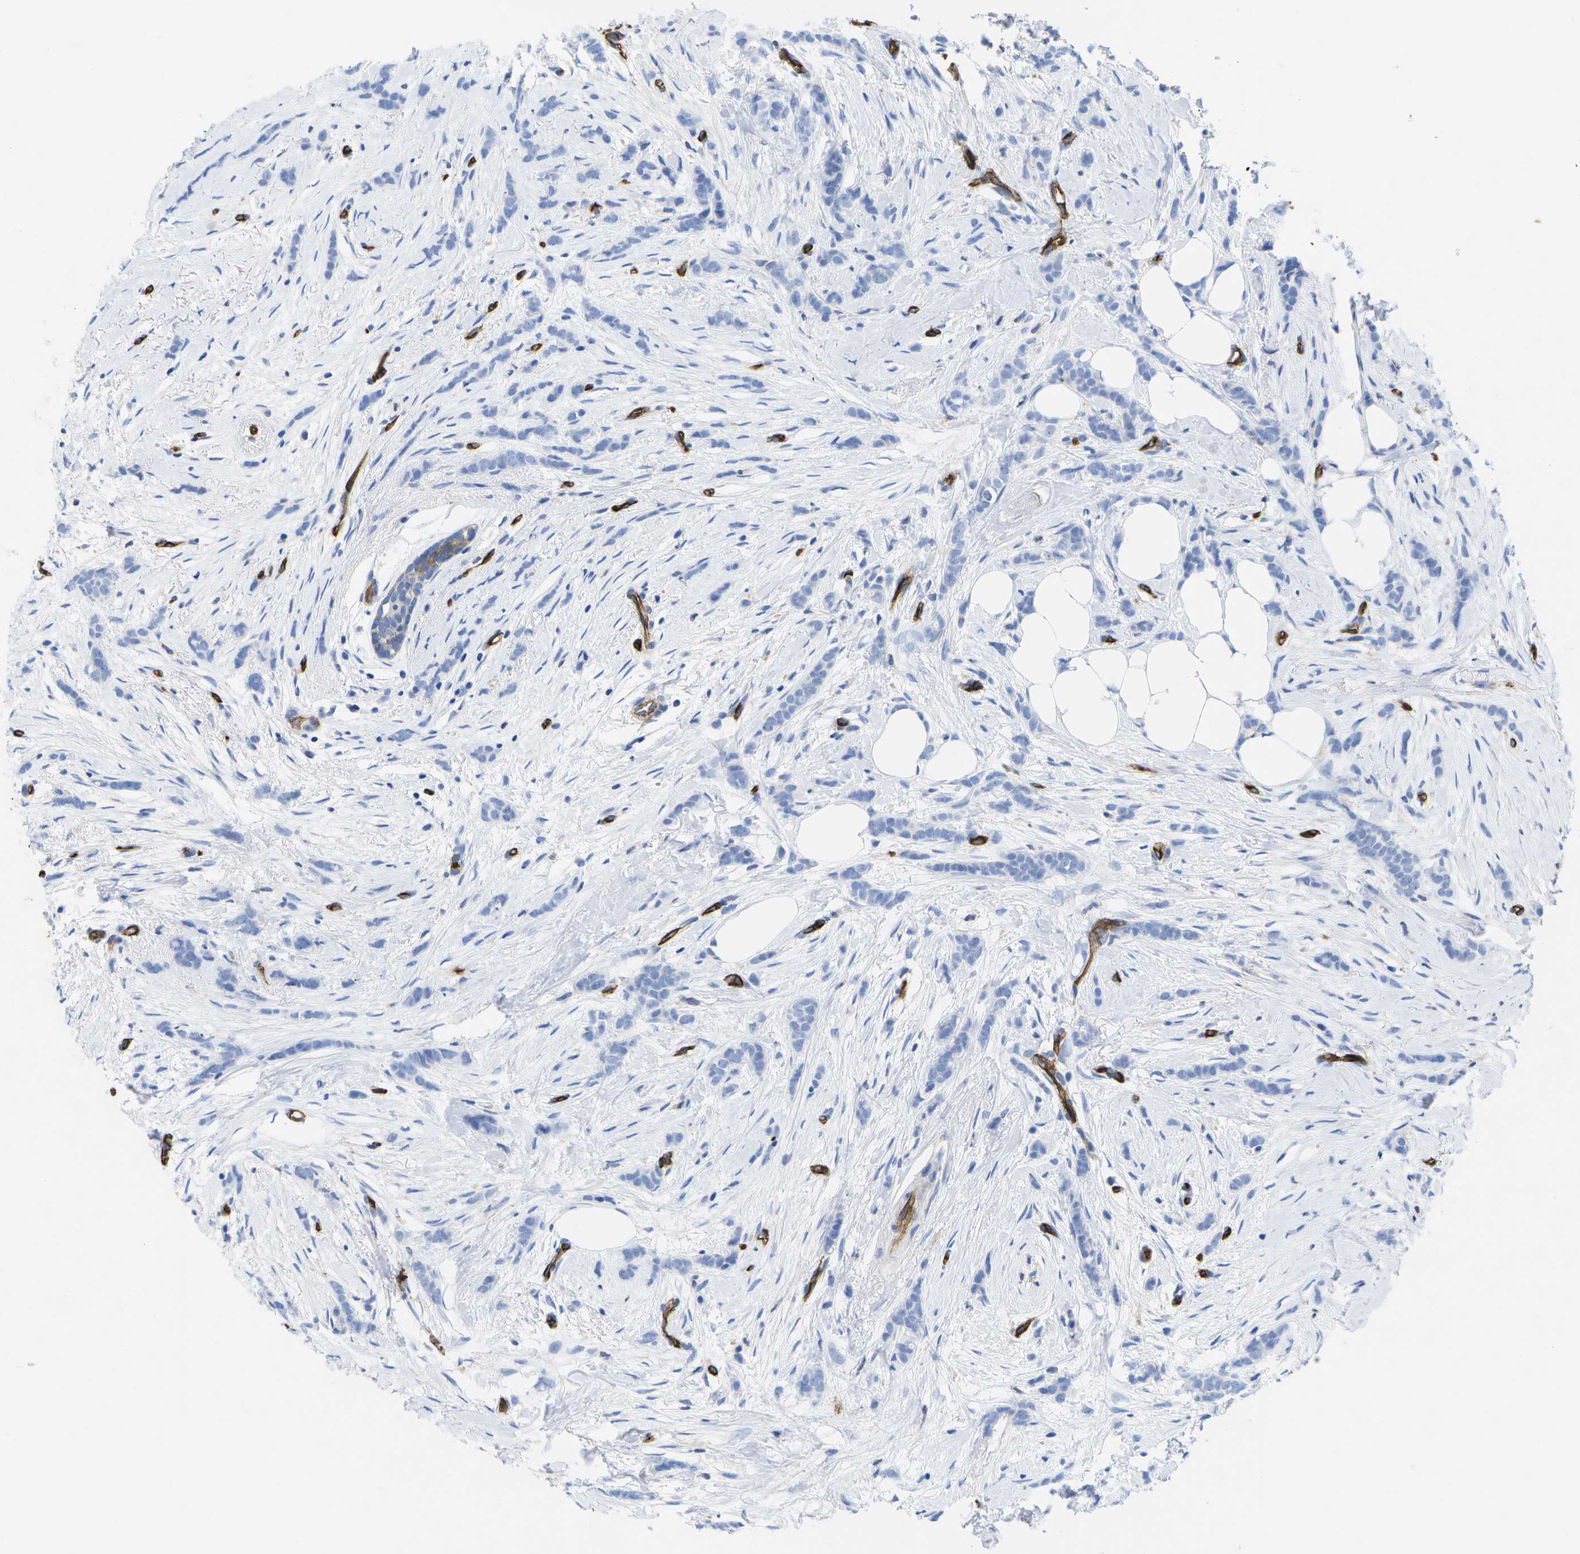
{"staining": {"intensity": "negative", "quantity": "none", "location": "none"}, "tissue": "breast cancer", "cell_type": "Tumor cells", "image_type": "cancer", "snomed": [{"axis": "morphology", "description": "Lobular carcinoma, in situ"}, {"axis": "morphology", "description": "Lobular carcinoma"}, {"axis": "topography", "description": "Breast"}], "caption": "Micrograph shows no significant protein positivity in tumor cells of breast cancer (lobular carcinoma in situ).", "gene": "DYSF", "patient": {"sex": "female", "age": 41}}